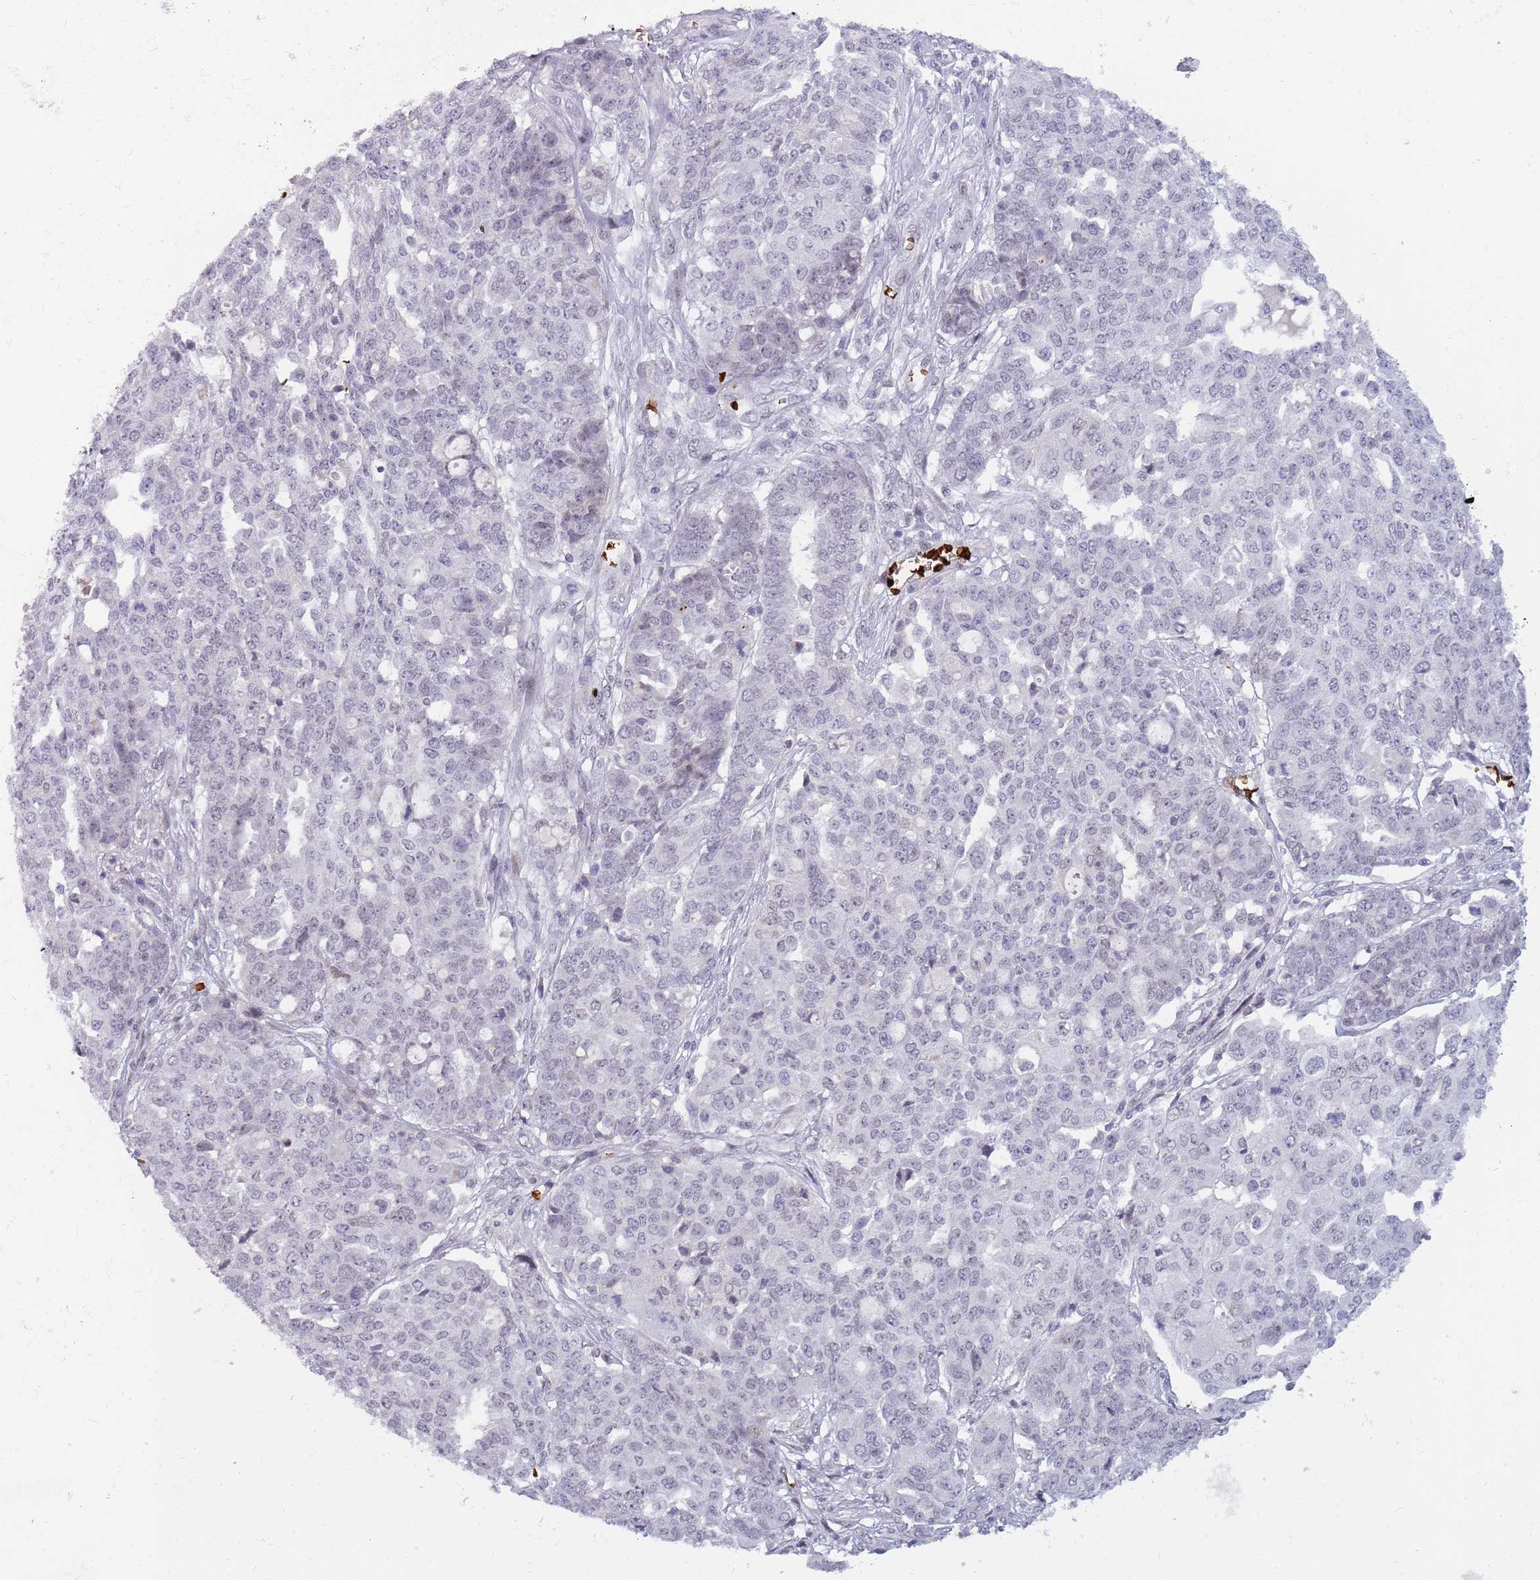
{"staining": {"intensity": "negative", "quantity": "none", "location": "none"}, "tissue": "ovarian cancer", "cell_type": "Tumor cells", "image_type": "cancer", "snomed": [{"axis": "morphology", "description": "Cystadenocarcinoma, serous, NOS"}, {"axis": "topography", "description": "Soft tissue"}, {"axis": "topography", "description": "Ovary"}], "caption": "Serous cystadenocarcinoma (ovarian) was stained to show a protein in brown. There is no significant expression in tumor cells.", "gene": "LYPD6B", "patient": {"sex": "female", "age": 57}}